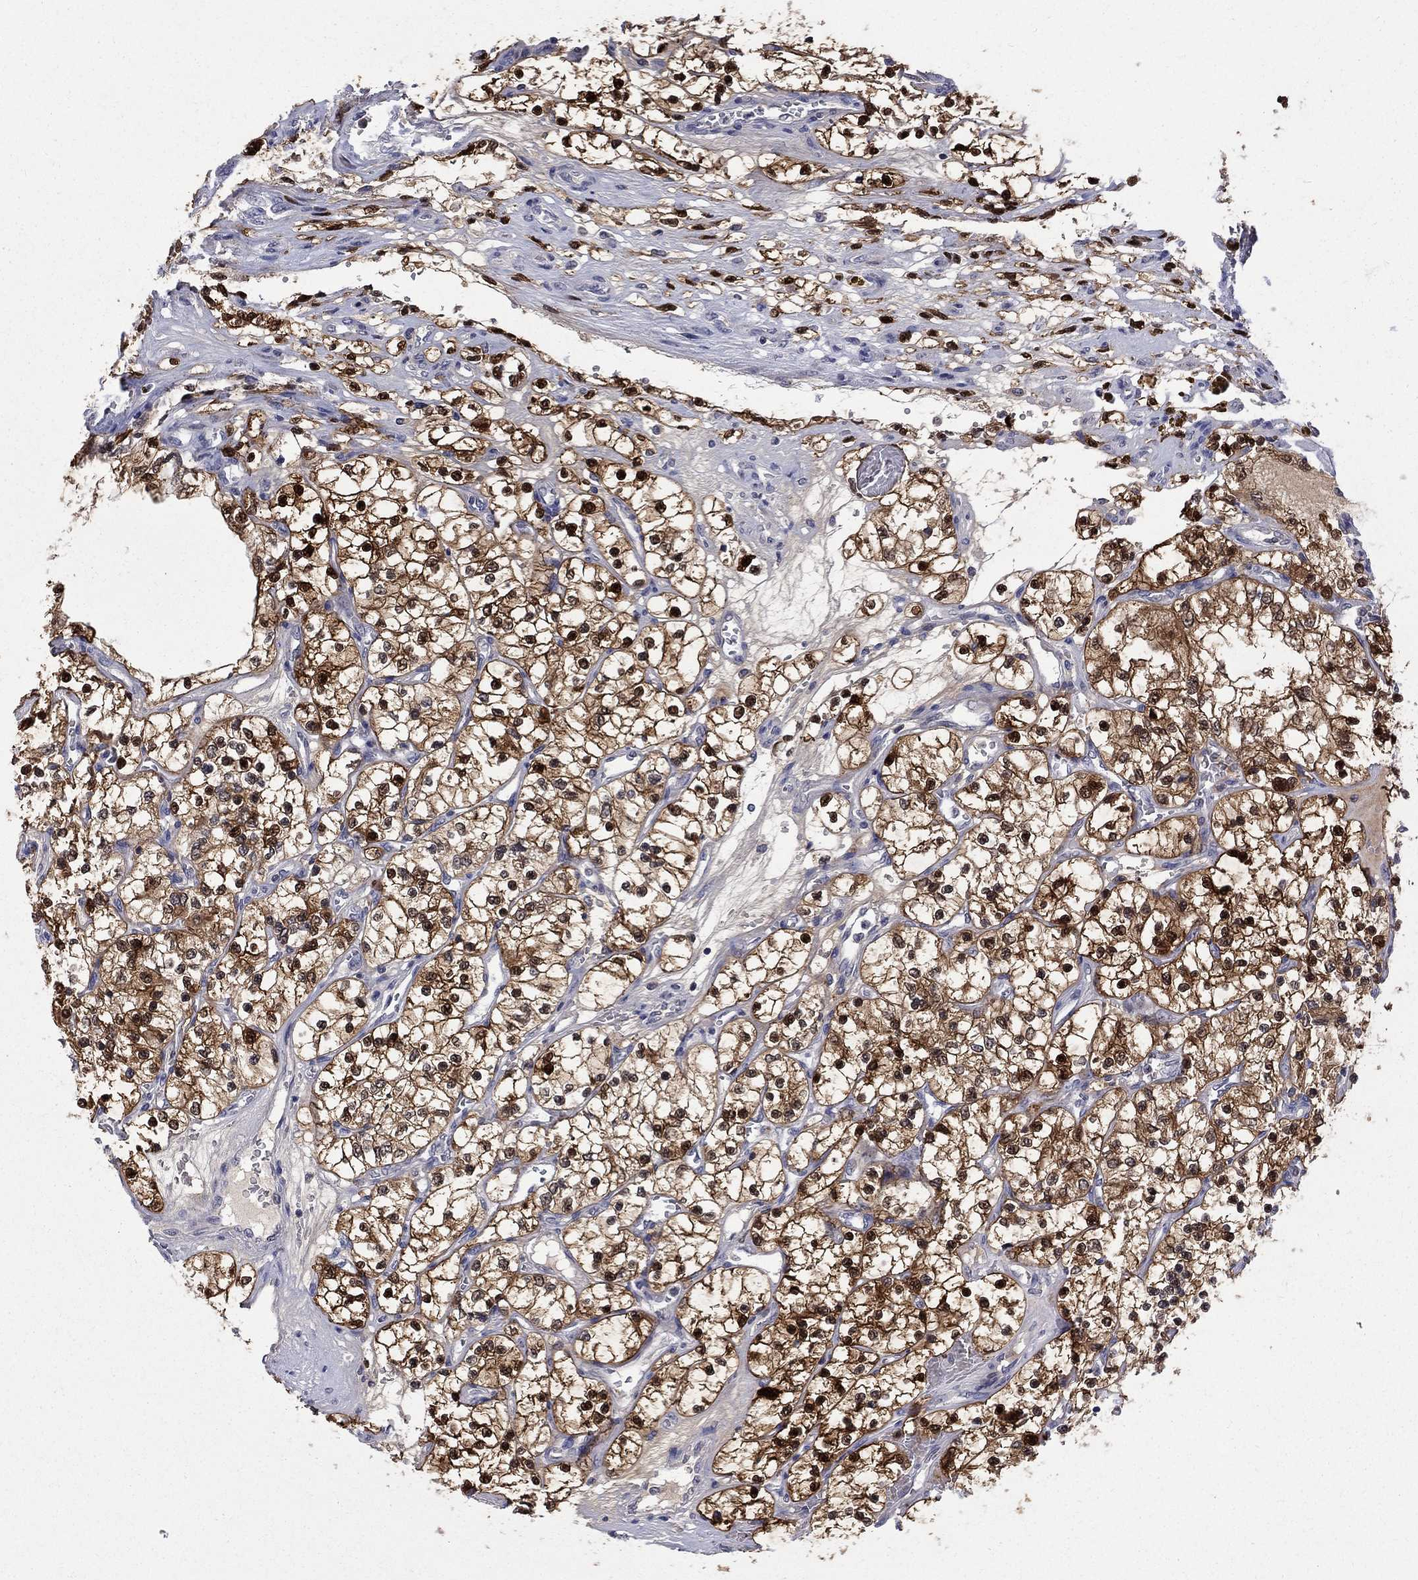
{"staining": {"intensity": "strong", "quantity": ">75%", "location": "cytoplasmic/membranous,nuclear"}, "tissue": "renal cancer", "cell_type": "Tumor cells", "image_type": "cancer", "snomed": [{"axis": "morphology", "description": "Adenocarcinoma, NOS"}, {"axis": "topography", "description": "Kidney"}], "caption": "A brown stain labels strong cytoplasmic/membranous and nuclear positivity of a protein in human renal cancer tumor cells.", "gene": "HKDC1", "patient": {"sex": "female", "age": 69}}